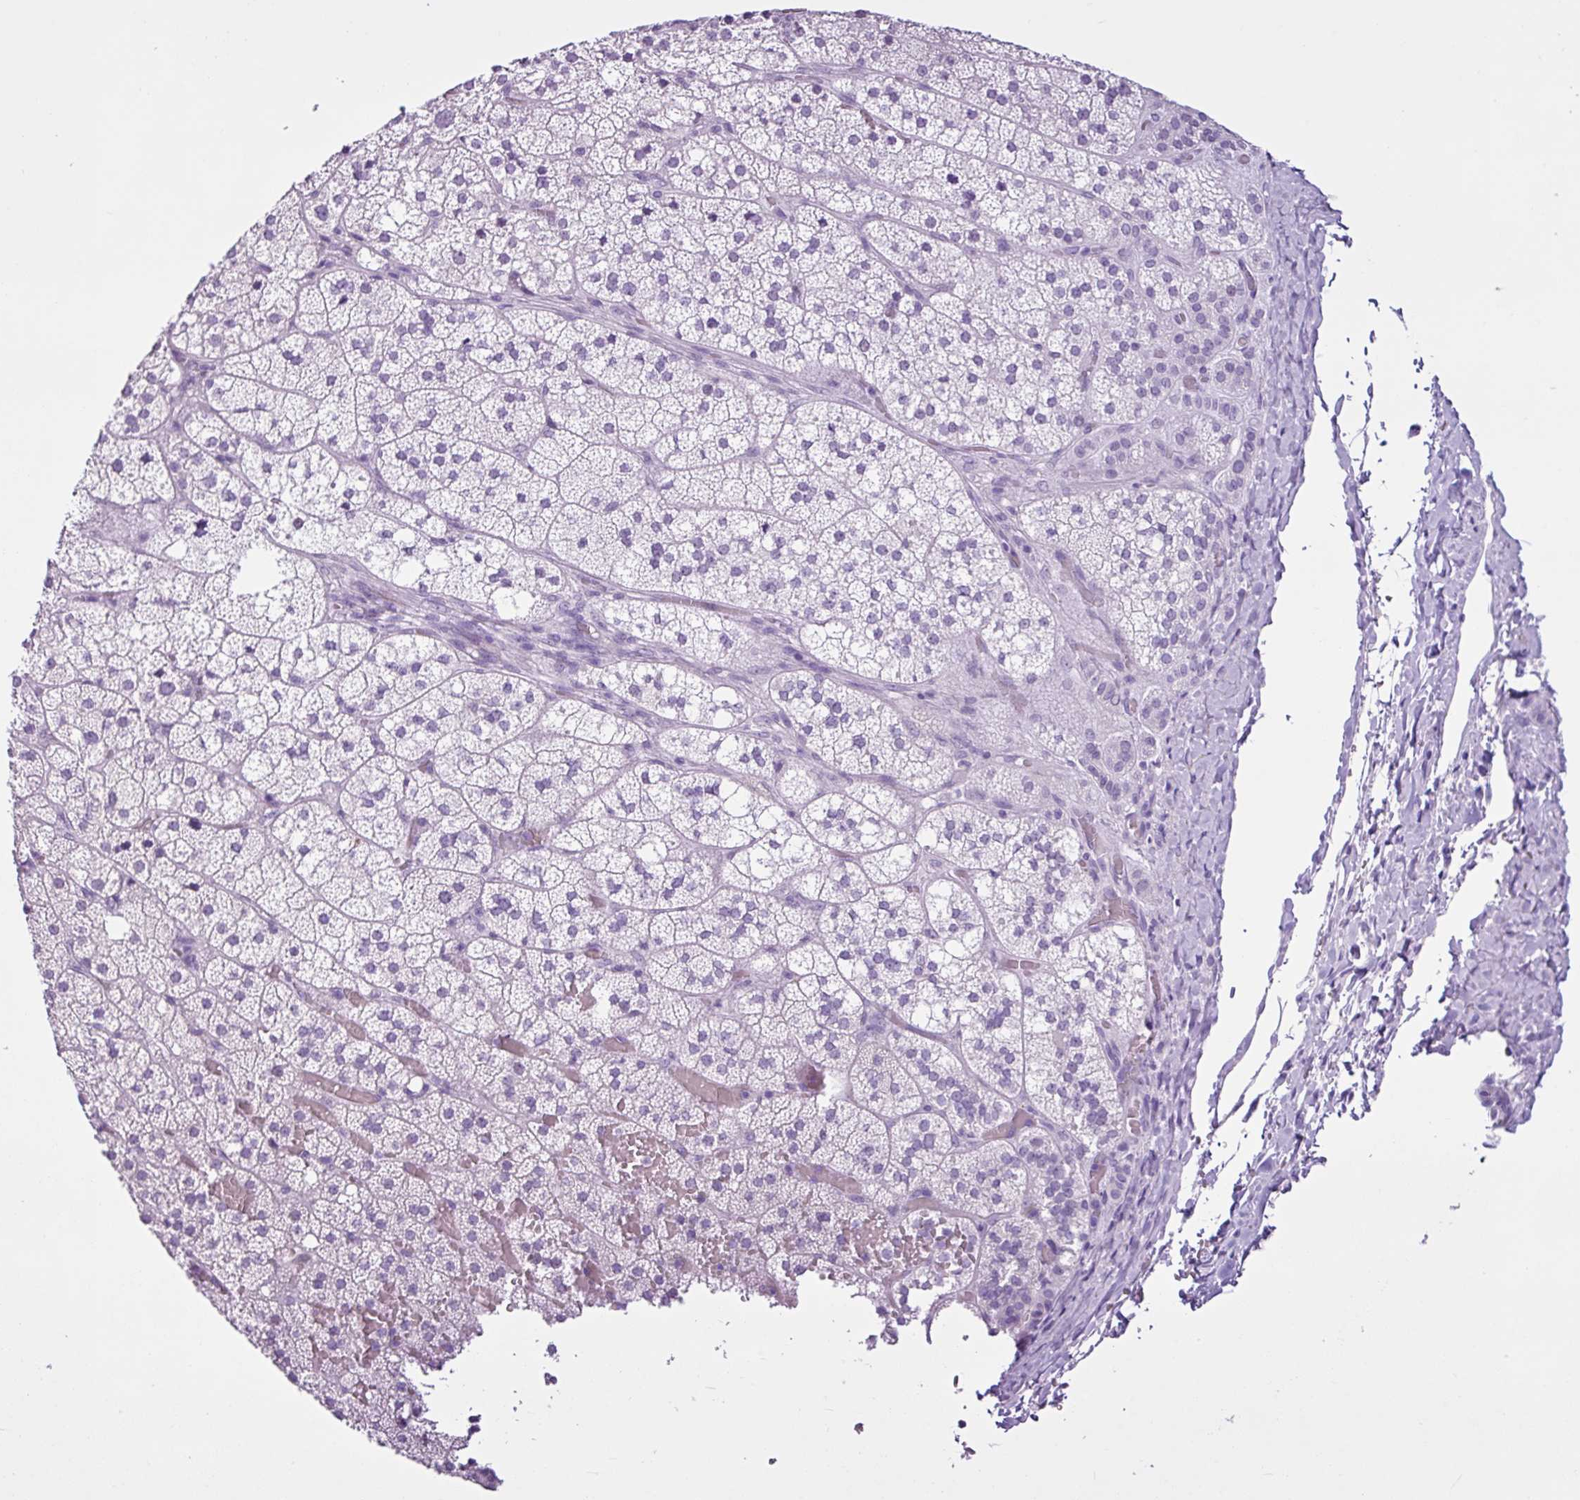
{"staining": {"intensity": "weak", "quantity": "<25%", "location": "nuclear"}, "tissue": "adrenal gland", "cell_type": "Glandular cells", "image_type": "normal", "snomed": [{"axis": "morphology", "description": "Normal tissue, NOS"}, {"axis": "topography", "description": "Adrenal gland"}], "caption": "There is no significant expression in glandular cells of adrenal gland. The staining was performed using DAB to visualize the protein expression in brown, while the nuclei were stained in blue with hematoxylin (Magnification: 20x).", "gene": "PGR", "patient": {"sex": "male", "age": 53}}